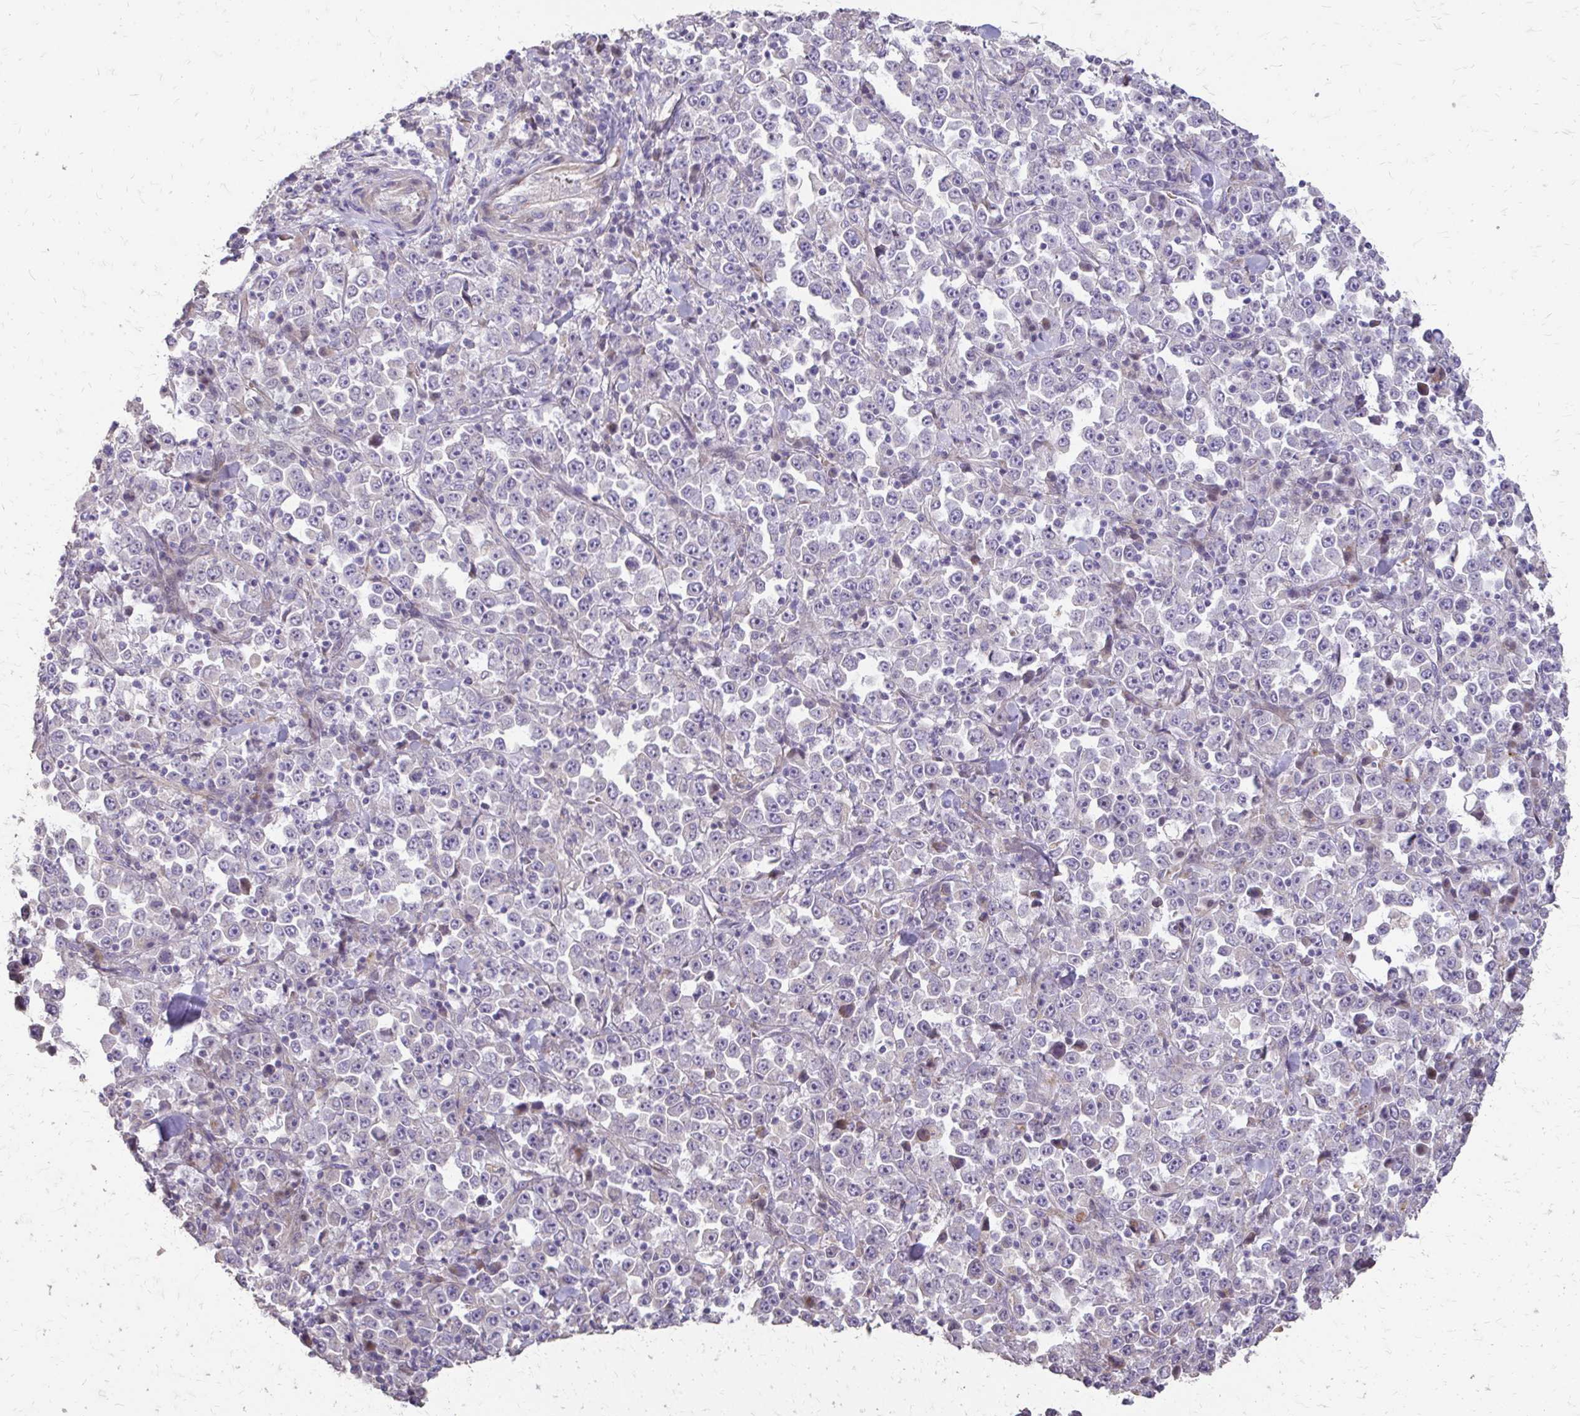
{"staining": {"intensity": "negative", "quantity": "none", "location": "none"}, "tissue": "stomach cancer", "cell_type": "Tumor cells", "image_type": "cancer", "snomed": [{"axis": "morphology", "description": "Normal tissue, NOS"}, {"axis": "morphology", "description": "Adenocarcinoma, NOS"}, {"axis": "topography", "description": "Stomach, upper"}, {"axis": "topography", "description": "Stomach"}], "caption": "DAB (3,3'-diaminobenzidine) immunohistochemical staining of human stomach cancer exhibits no significant expression in tumor cells.", "gene": "MYORG", "patient": {"sex": "male", "age": 59}}